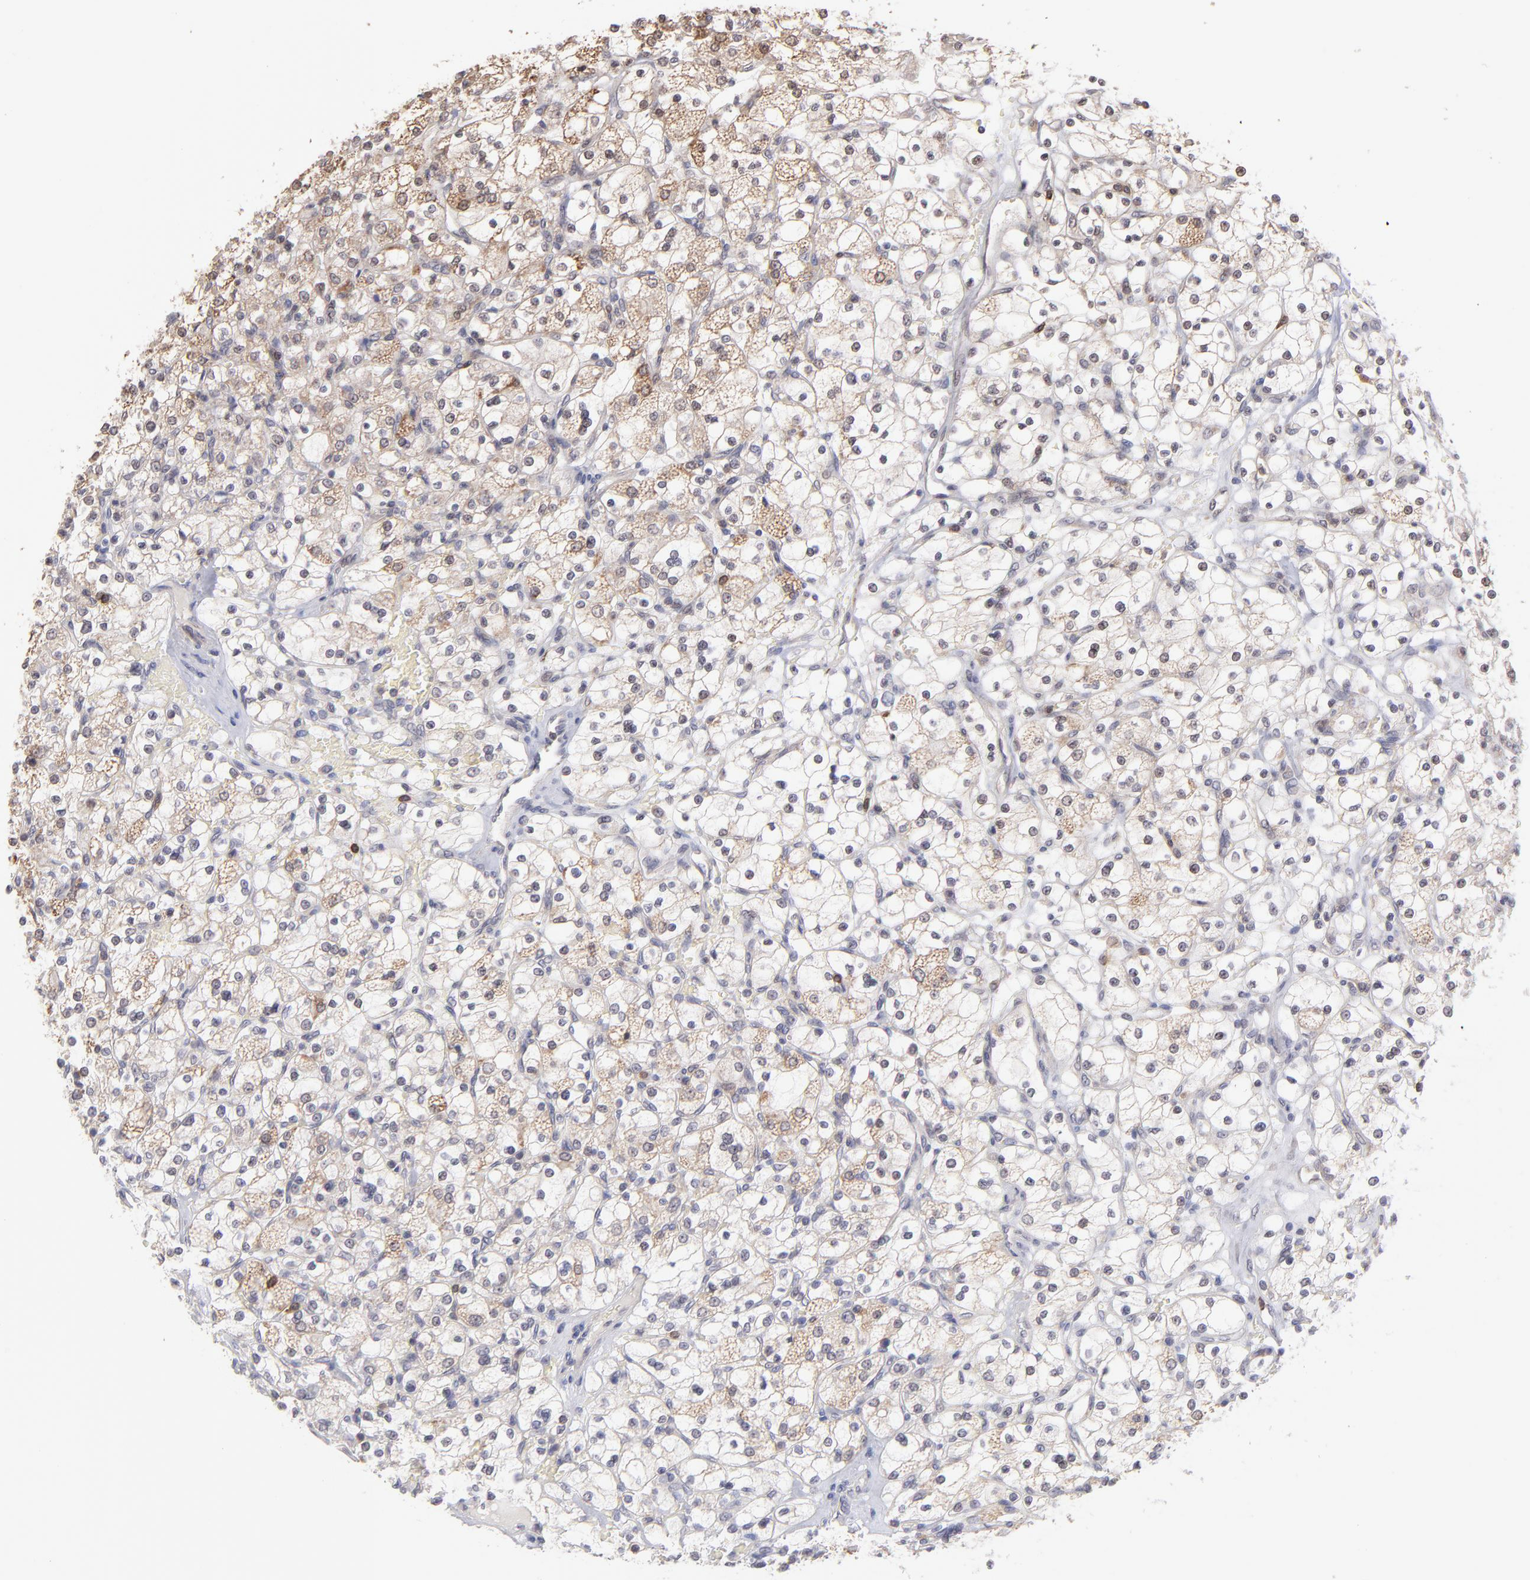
{"staining": {"intensity": "negative", "quantity": "none", "location": "none"}, "tissue": "renal cancer", "cell_type": "Tumor cells", "image_type": "cancer", "snomed": [{"axis": "morphology", "description": "Adenocarcinoma, NOS"}, {"axis": "topography", "description": "Kidney"}], "caption": "This is an immunohistochemistry (IHC) micrograph of human renal adenocarcinoma. There is no positivity in tumor cells.", "gene": "OAS1", "patient": {"sex": "female", "age": 83}}